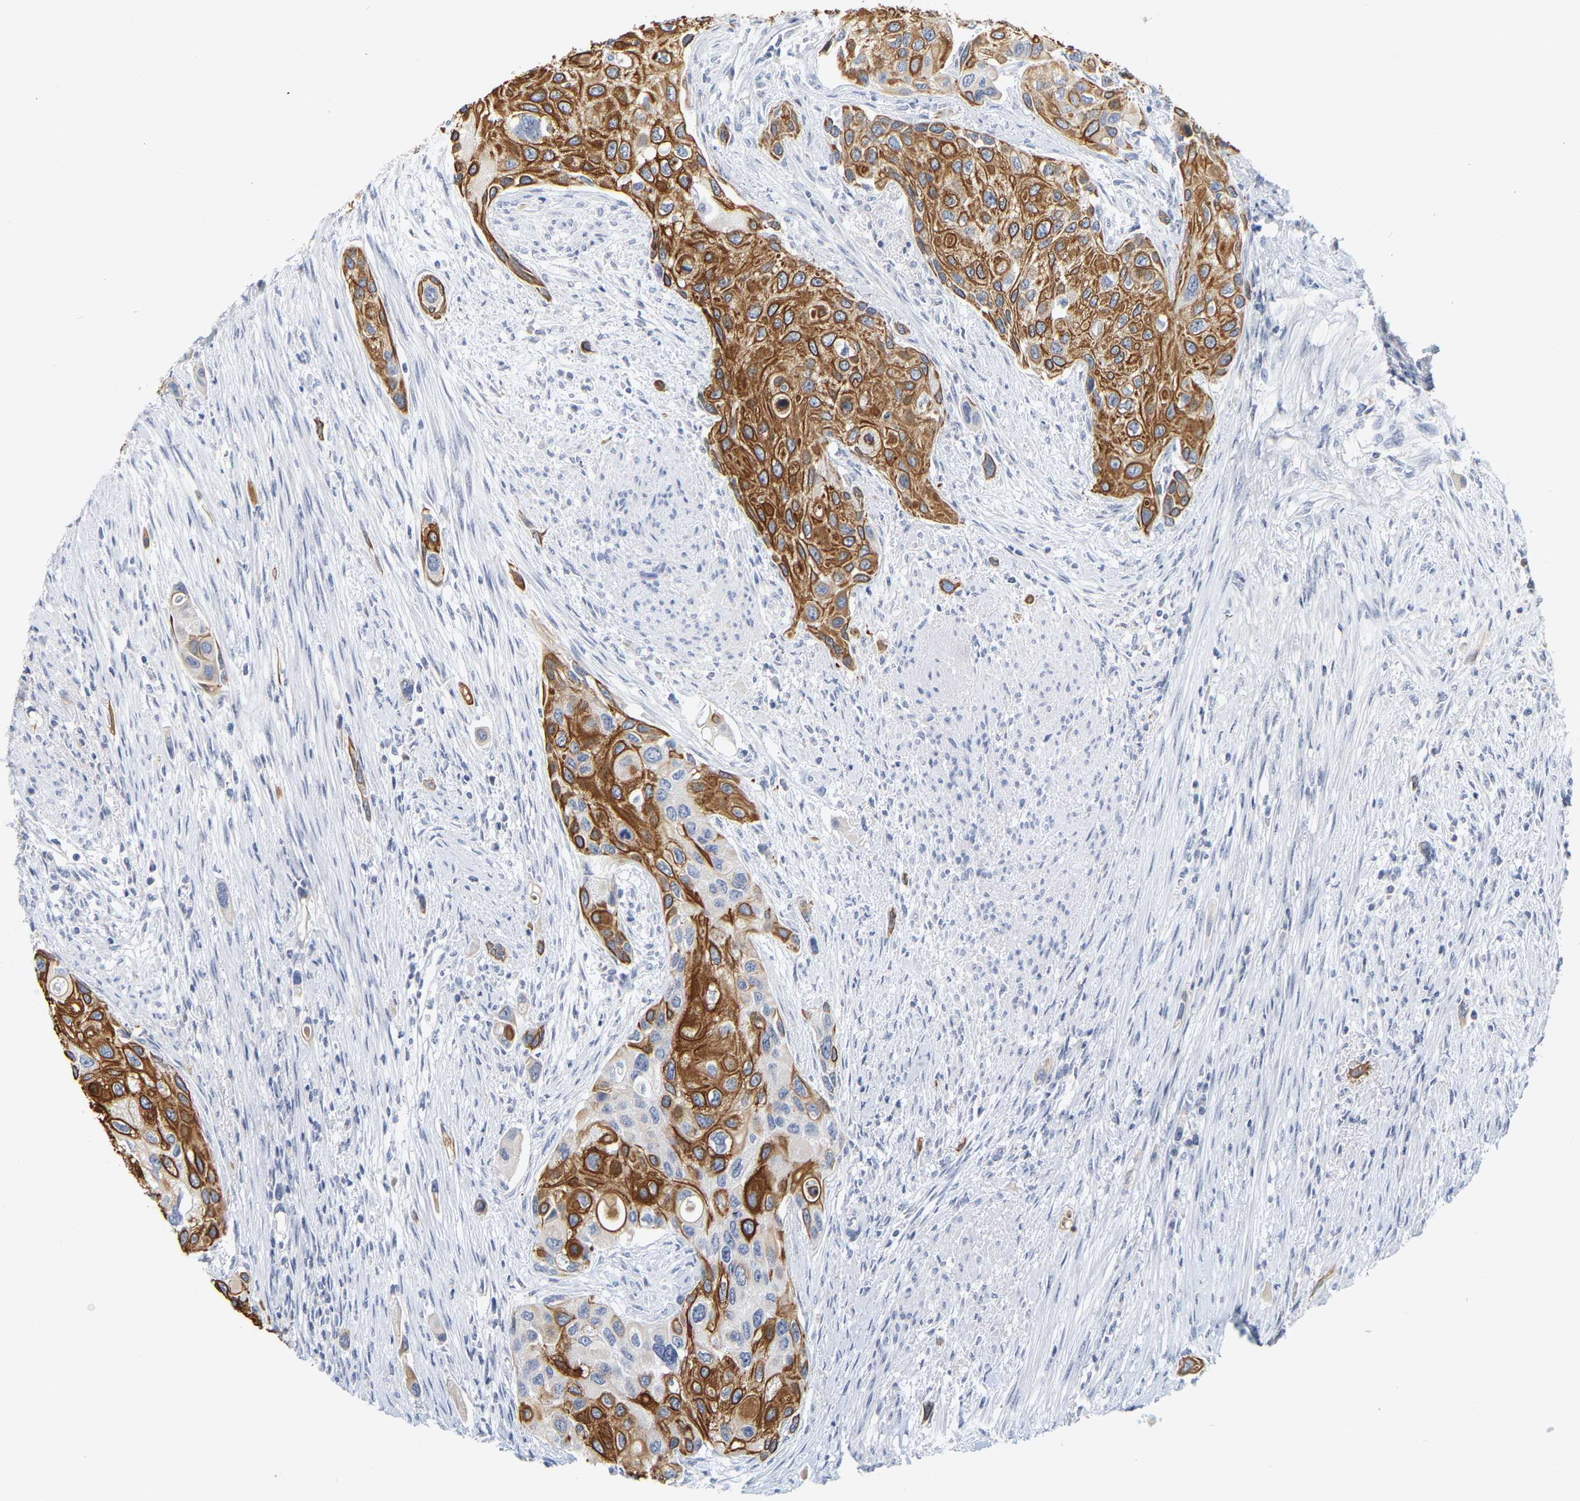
{"staining": {"intensity": "strong", "quantity": ">75%", "location": "cytoplasmic/membranous"}, "tissue": "urothelial cancer", "cell_type": "Tumor cells", "image_type": "cancer", "snomed": [{"axis": "morphology", "description": "Urothelial carcinoma, High grade"}, {"axis": "topography", "description": "Urinary bladder"}], "caption": "Immunohistochemistry image of neoplastic tissue: urothelial carcinoma (high-grade) stained using immunohistochemistry (IHC) displays high levels of strong protein expression localized specifically in the cytoplasmic/membranous of tumor cells, appearing as a cytoplasmic/membranous brown color.", "gene": "KRT76", "patient": {"sex": "female", "age": 56}}